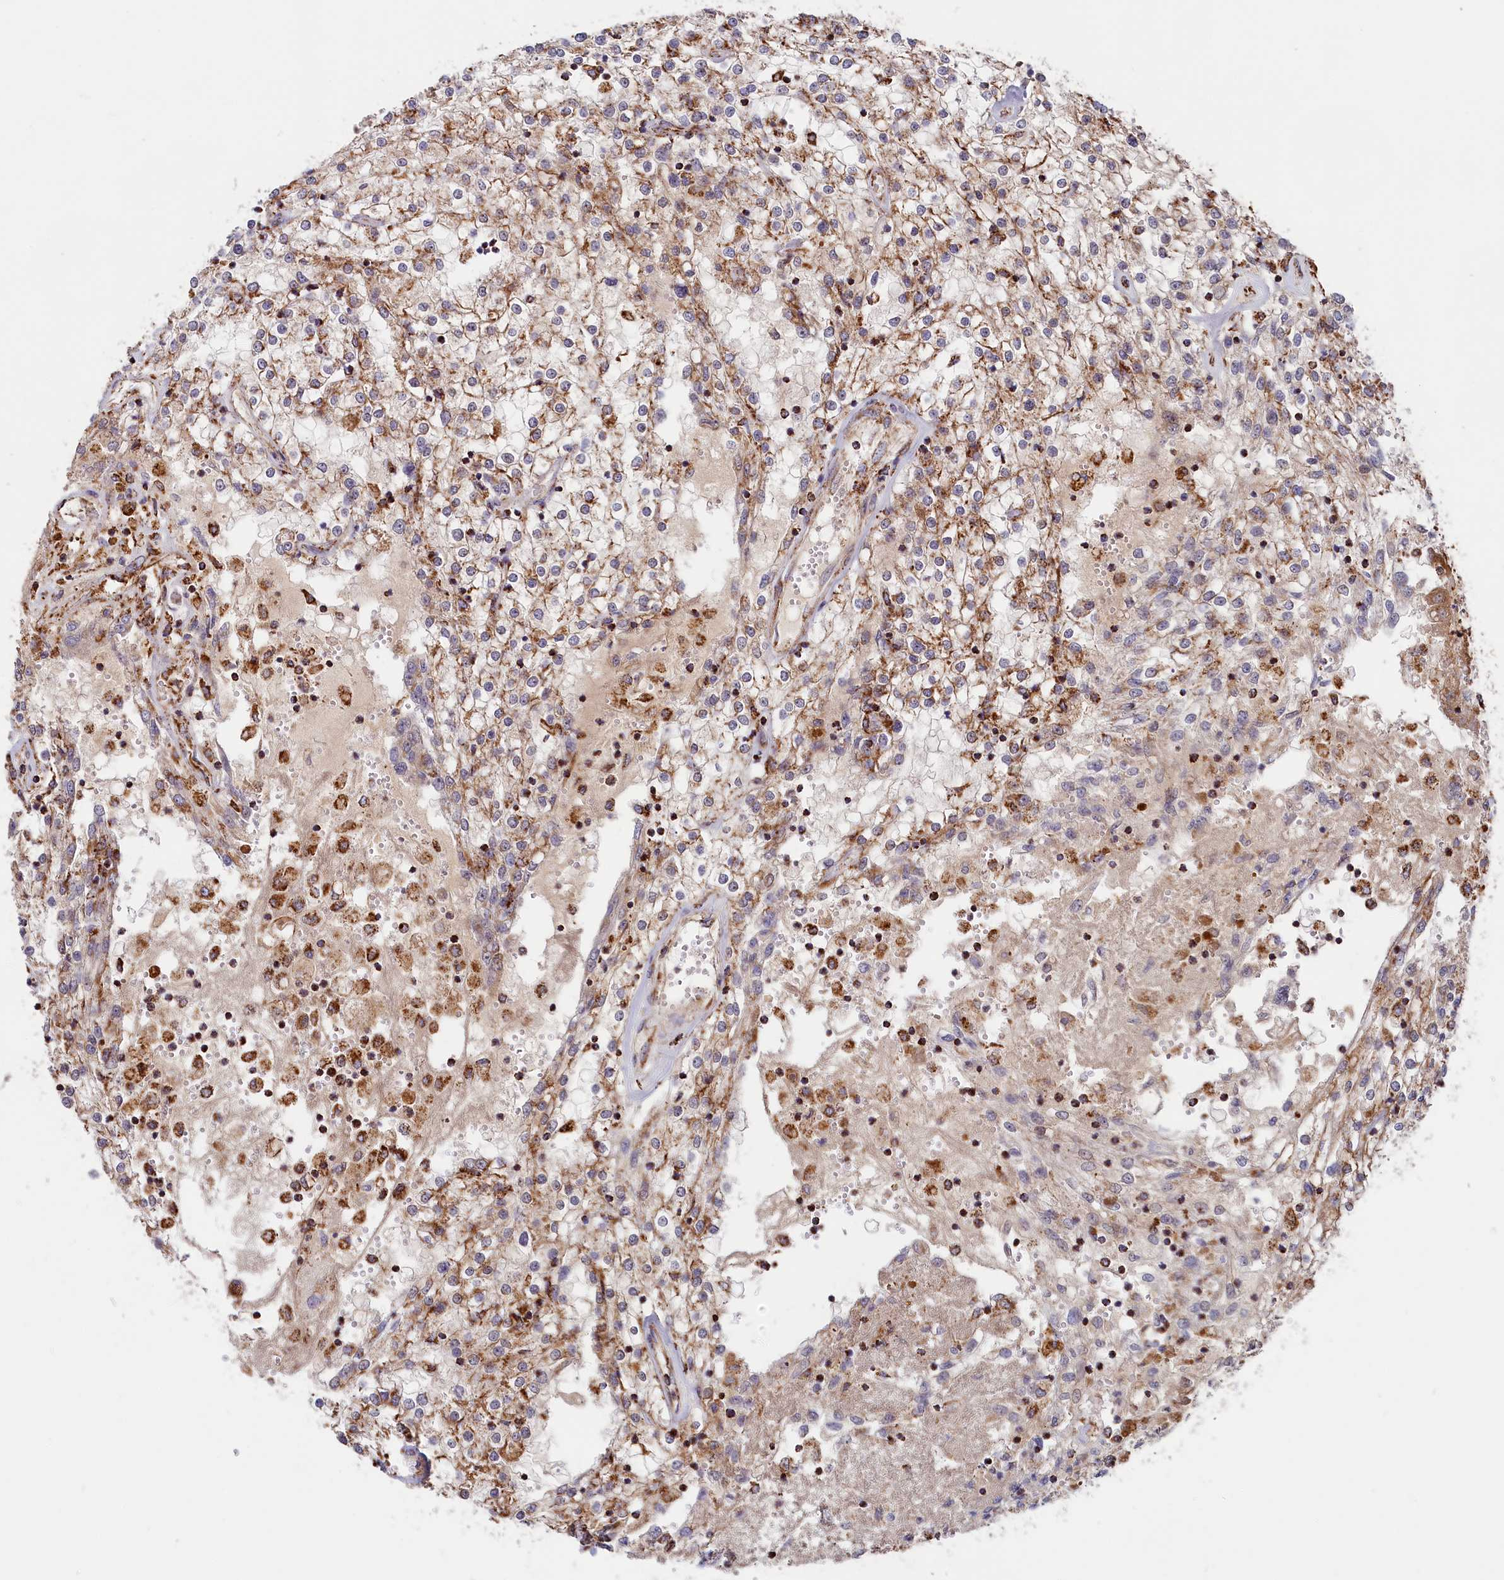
{"staining": {"intensity": "moderate", "quantity": "<25%", "location": "cytoplasmic/membranous"}, "tissue": "renal cancer", "cell_type": "Tumor cells", "image_type": "cancer", "snomed": [{"axis": "morphology", "description": "Adenocarcinoma, NOS"}, {"axis": "topography", "description": "Kidney"}], "caption": "Tumor cells show low levels of moderate cytoplasmic/membranous positivity in approximately <25% of cells in renal adenocarcinoma.", "gene": "MACROD1", "patient": {"sex": "female", "age": 52}}